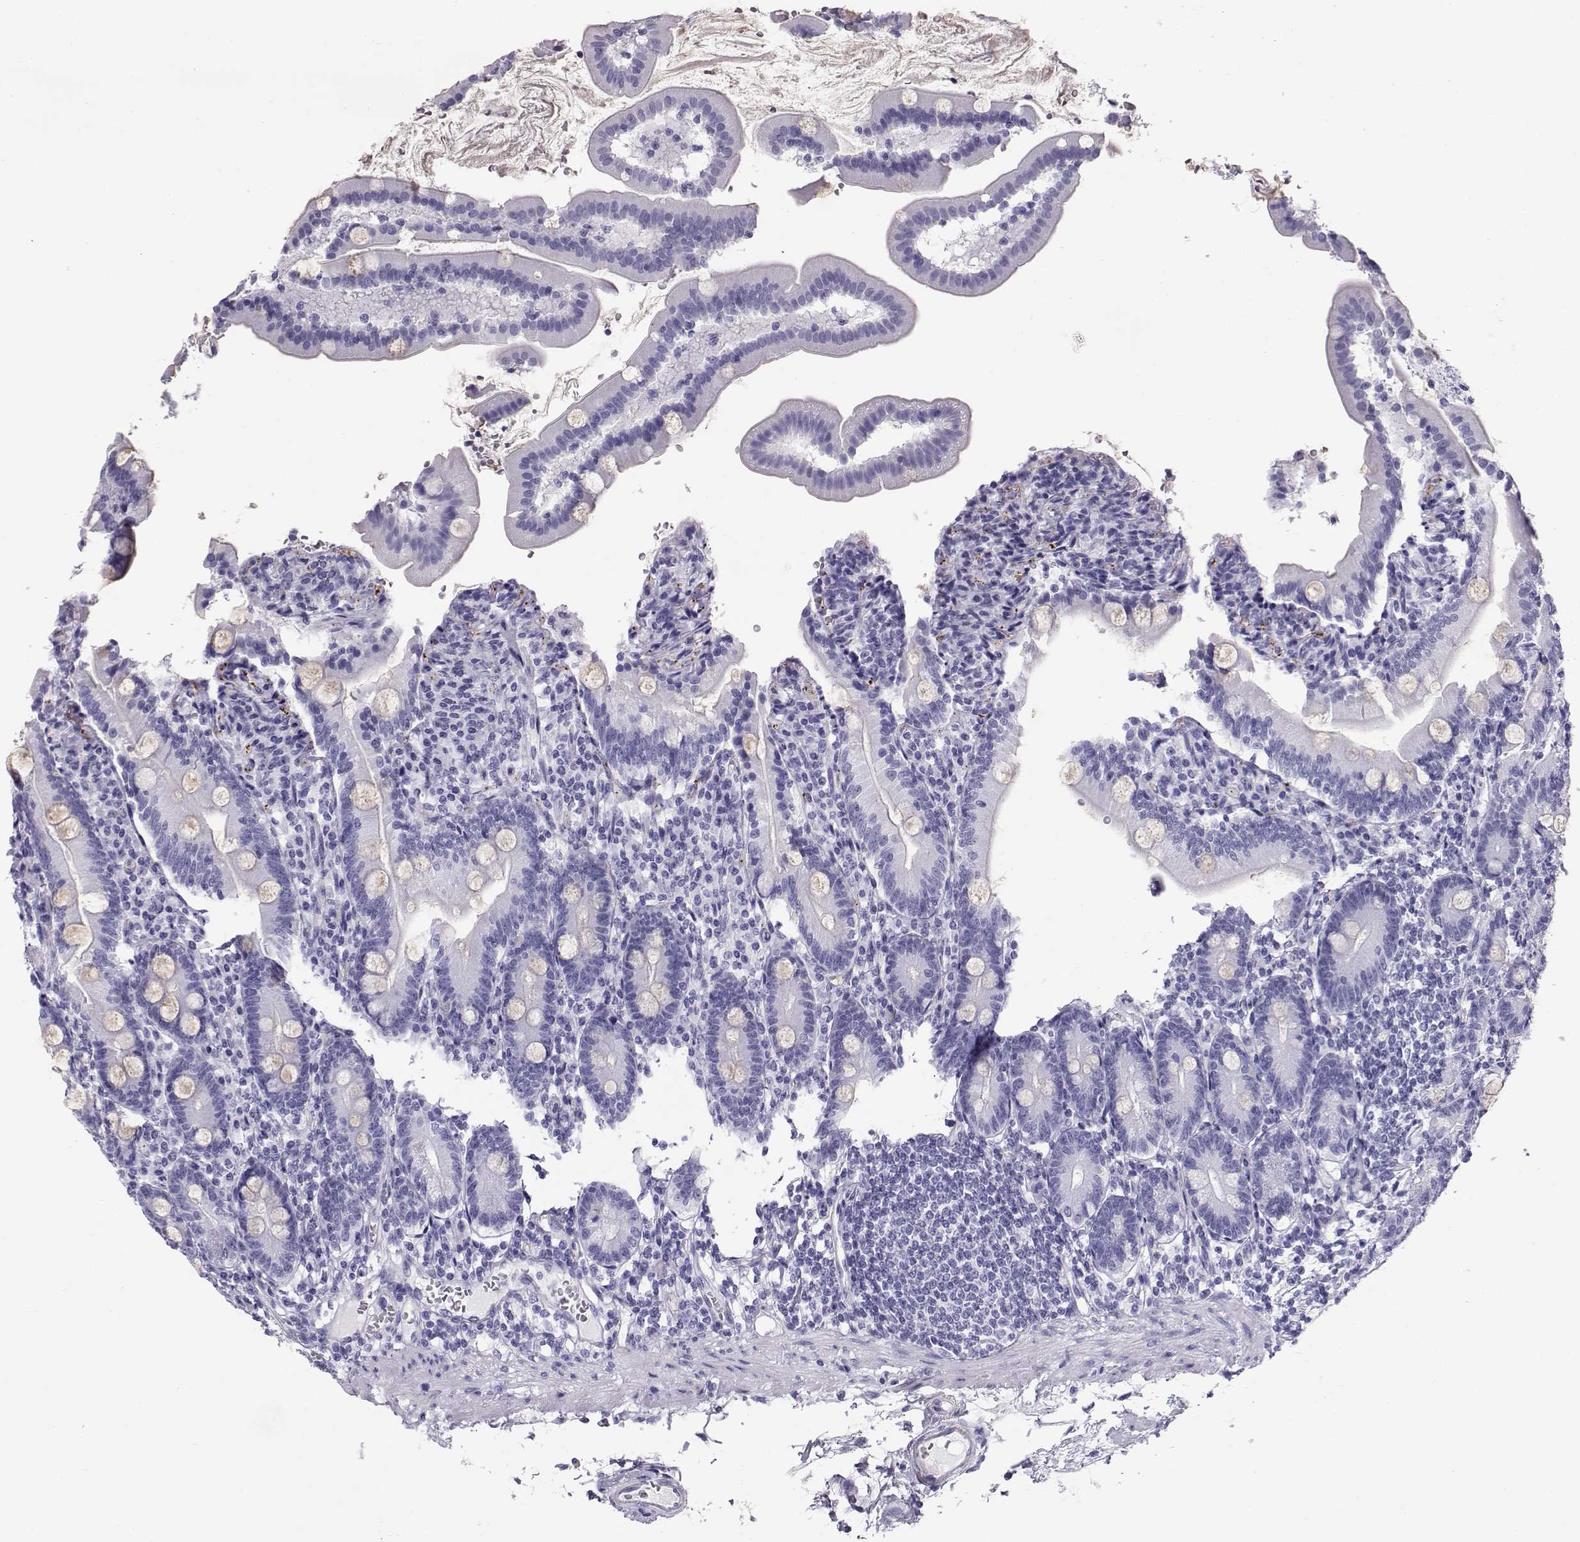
{"staining": {"intensity": "negative", "quantity": "none", "location": "none"}, "tissue": "duodenum", "cell_type": "Glandular cells", "image_type": "normal", "snomed": [{"axis": "morphology", "description": "Normal tissue, NOS"}, {"axis": "topography", "description": "Duodenum"}], "caption": "IHC of benign duodenum exhibits no expression in glandular cells.", "gene": "RD3", "patient": {"sex": "female", "age": 67}}